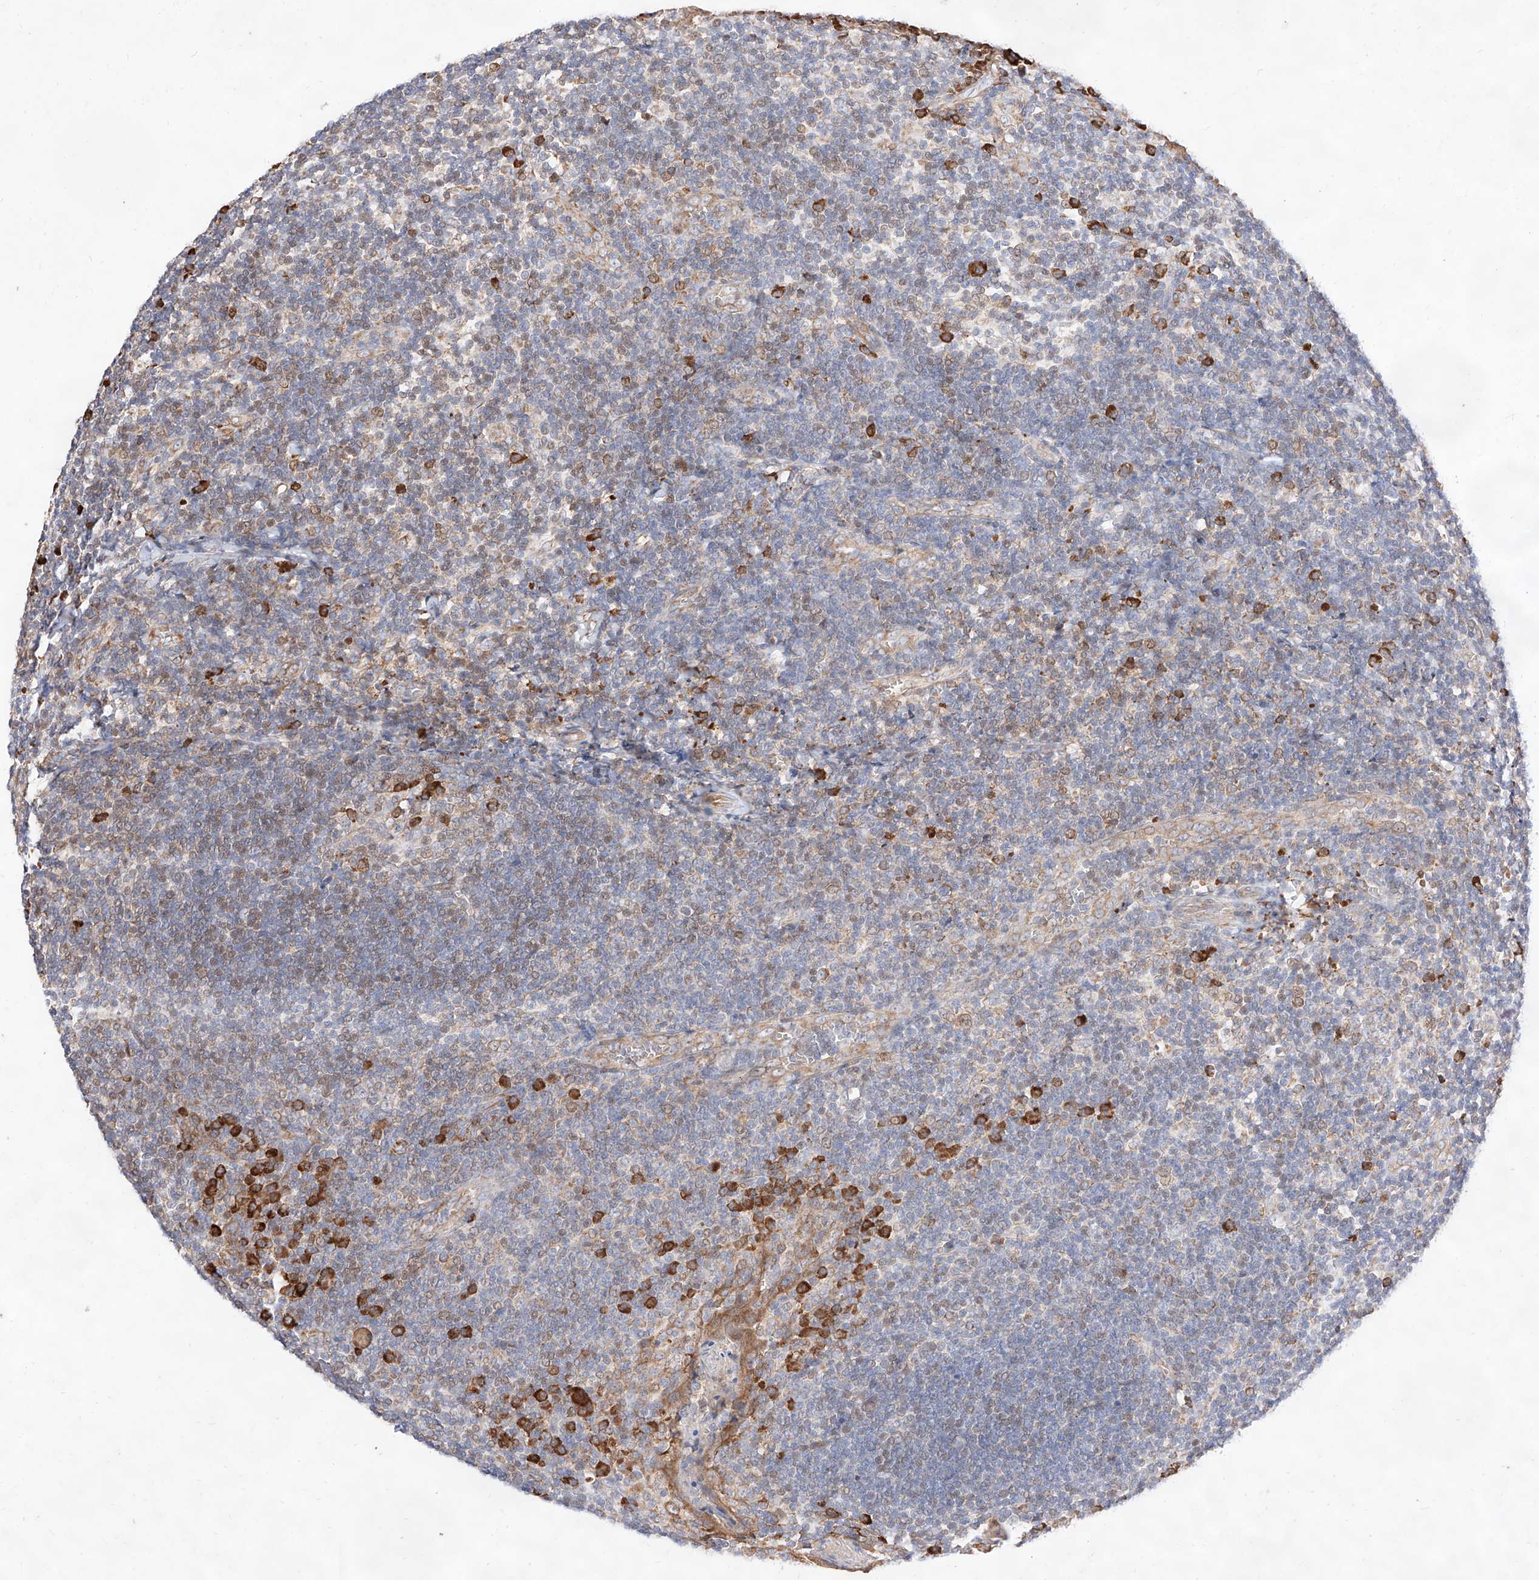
{"staining": {"intensity": "moderate", "quantity": "<25%", "location": "nuclear"}, "tissue": "tonsil", "cell_type": "Germinal center cells", "image_type": "normal", "snomed": [{"axis": "morphology", "description": "Normal tissue, NOS"}, {"axis": "topography", "description": "Tonsil"}], "caption": "Immunohistochemical staining of normal human tonsil displays <25% levels of moderate nuclear protein positivity in about <25% of germinal center cells.", "gene": "ATP9B", "patient": {"sex": "male", "age": 27}}